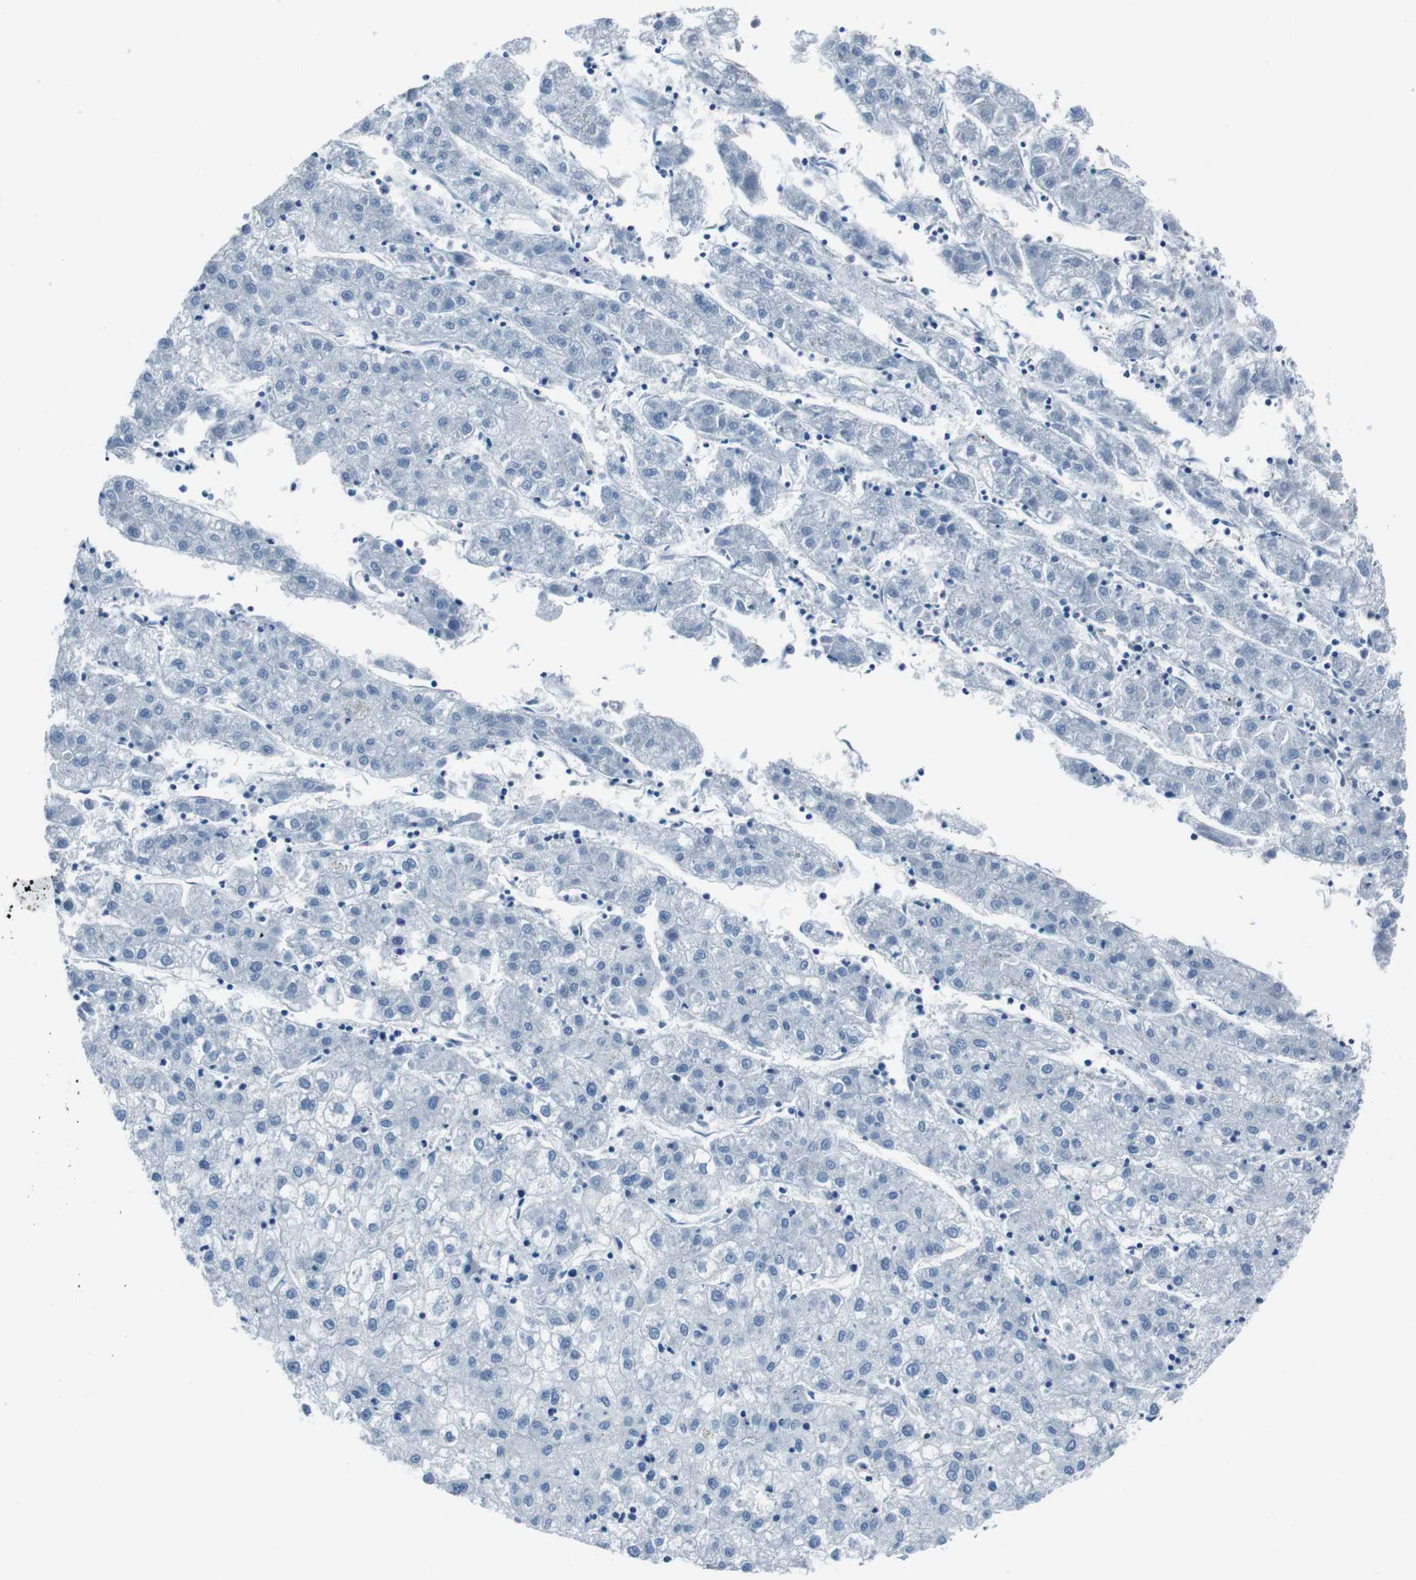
{"staining": {"intensity": "negative", "quantity": "none", "location": "none"}, "tissue": "liver cancer", "cell_type": "Tumor cells", "image_type": "cancer", "snomed": [{"axis": "morphology", "description": "Carcinoma, Hepatocellular, NOS"}, {"axis": "topography", "description": "Liver"}], "caption": "A high-resolution histopathology image shows immunohistochemistry staining of hepatocellular carcinoma (liver), which demonstrates no significant staining in tumor cells.", "gene": "TULP3", "patient": {"sex": "male", "age": 72}}